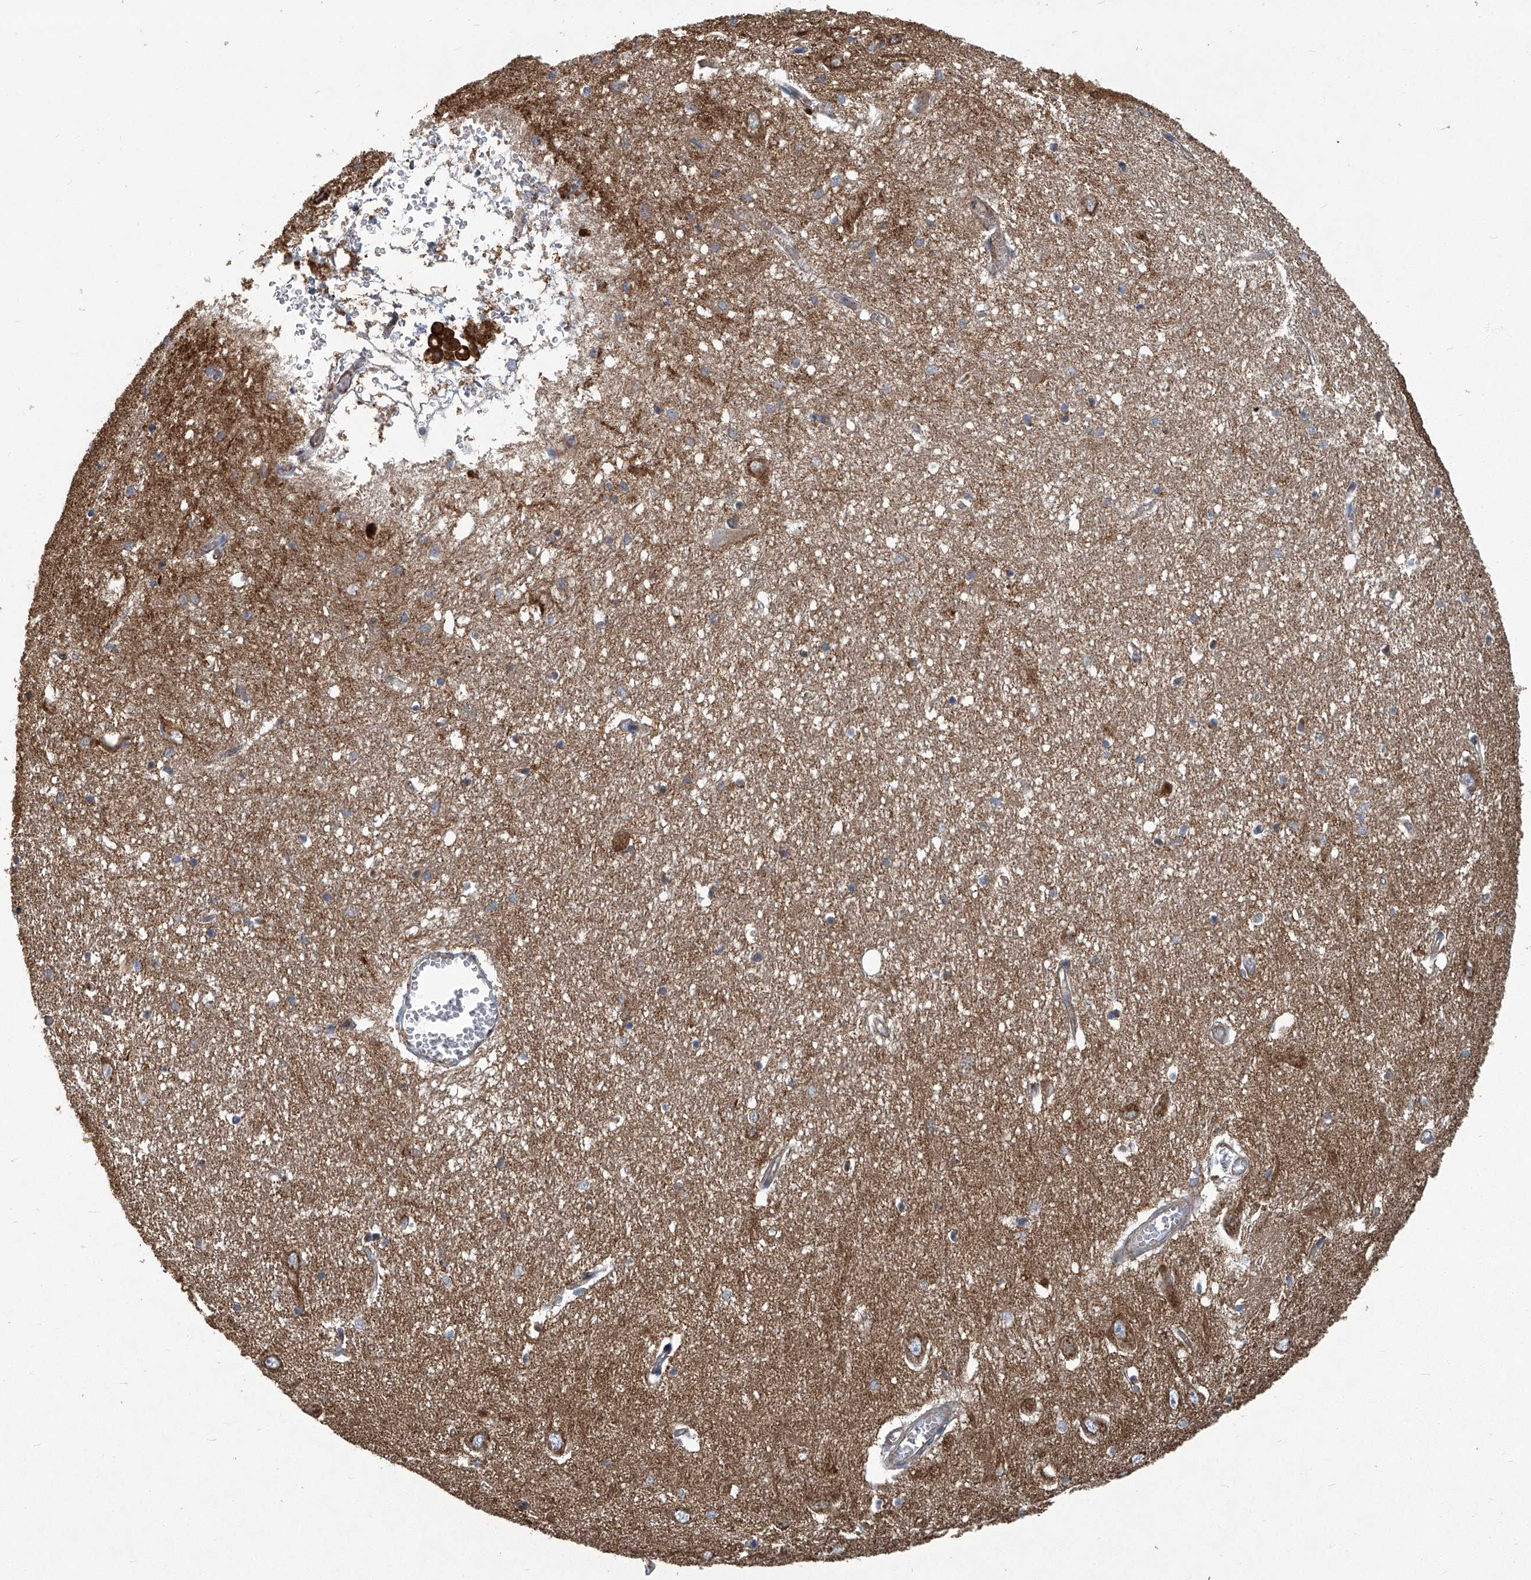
{"staining": {"intensity": "moderate", "quantity": "<25%", "location": "cytoplasmic/membranous"}, "tissue": "hippocampus", "cell_type": "Glial cells", "image_type": "normal", "snomed": [{"axis": "morphology", "description": "Normal tissue, NOS"}, {"axis": "topography", "description": "Hippocampus"}], "caption": "Moderate cytoplasmic/membranous positivity is seen in about <25% of glial cells in normal hippocampus.", "gene": "PIGH", "patient": {"sex": "female", "age": 64}}